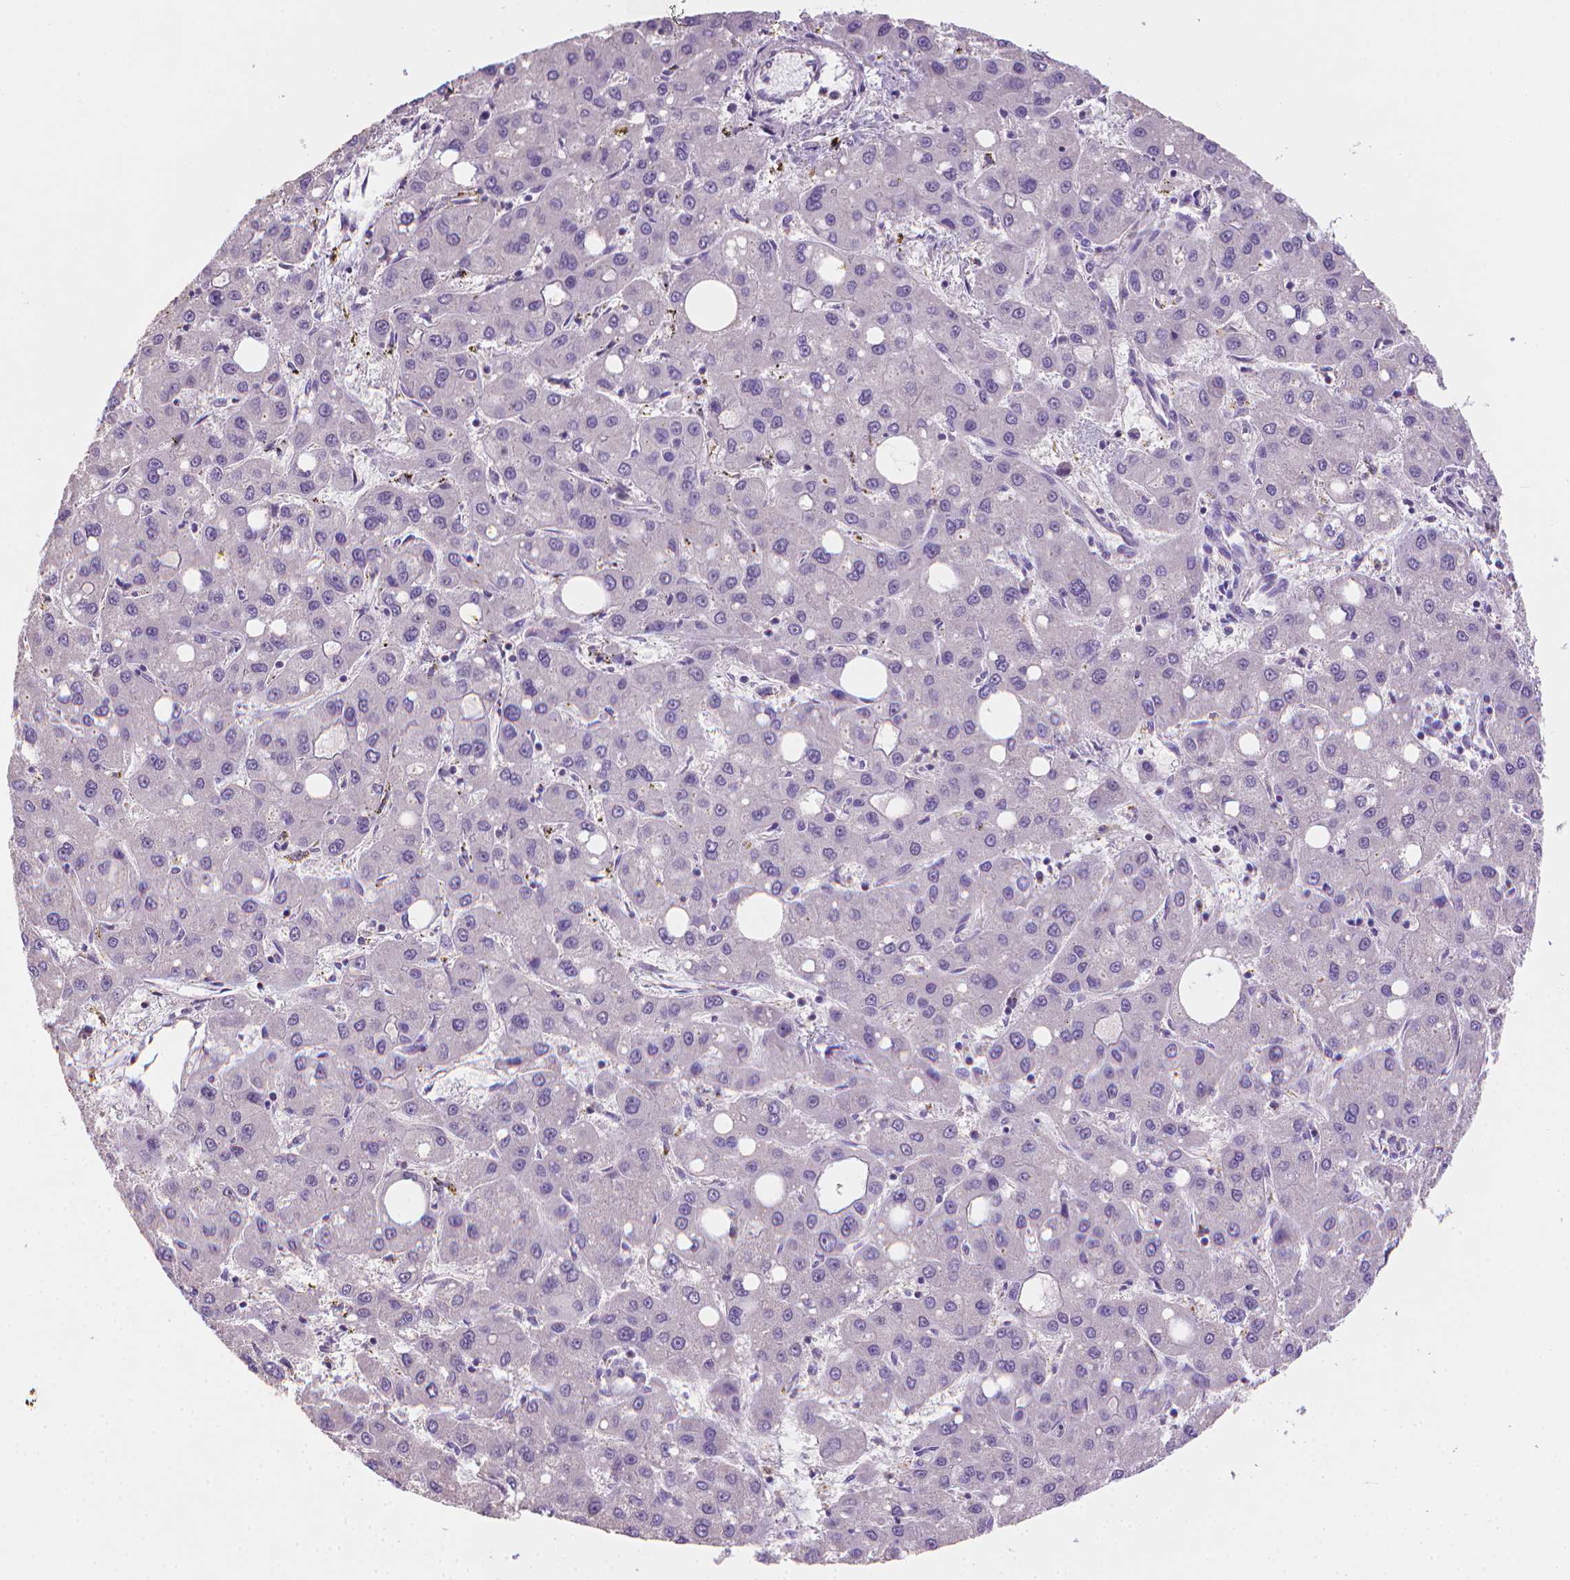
{"staining": {"intensity": "negative", "quantity": "none", "location": "none"}, "tissue": "liver cancer", "cell_type": "Tumor cells", "image_type": "cancer", "snomed": [{"axis": "morphology", "description": "Carcinoma, Hepatocellular, NOS"}, {"axis": "topography", "description": "Liver"}], "caption": "Immunohistochemical staining of liver cancer reveals no significant expression in tumor cells.", "gene": "CATIP", "patient": {"sex": "male", "age": 73}}